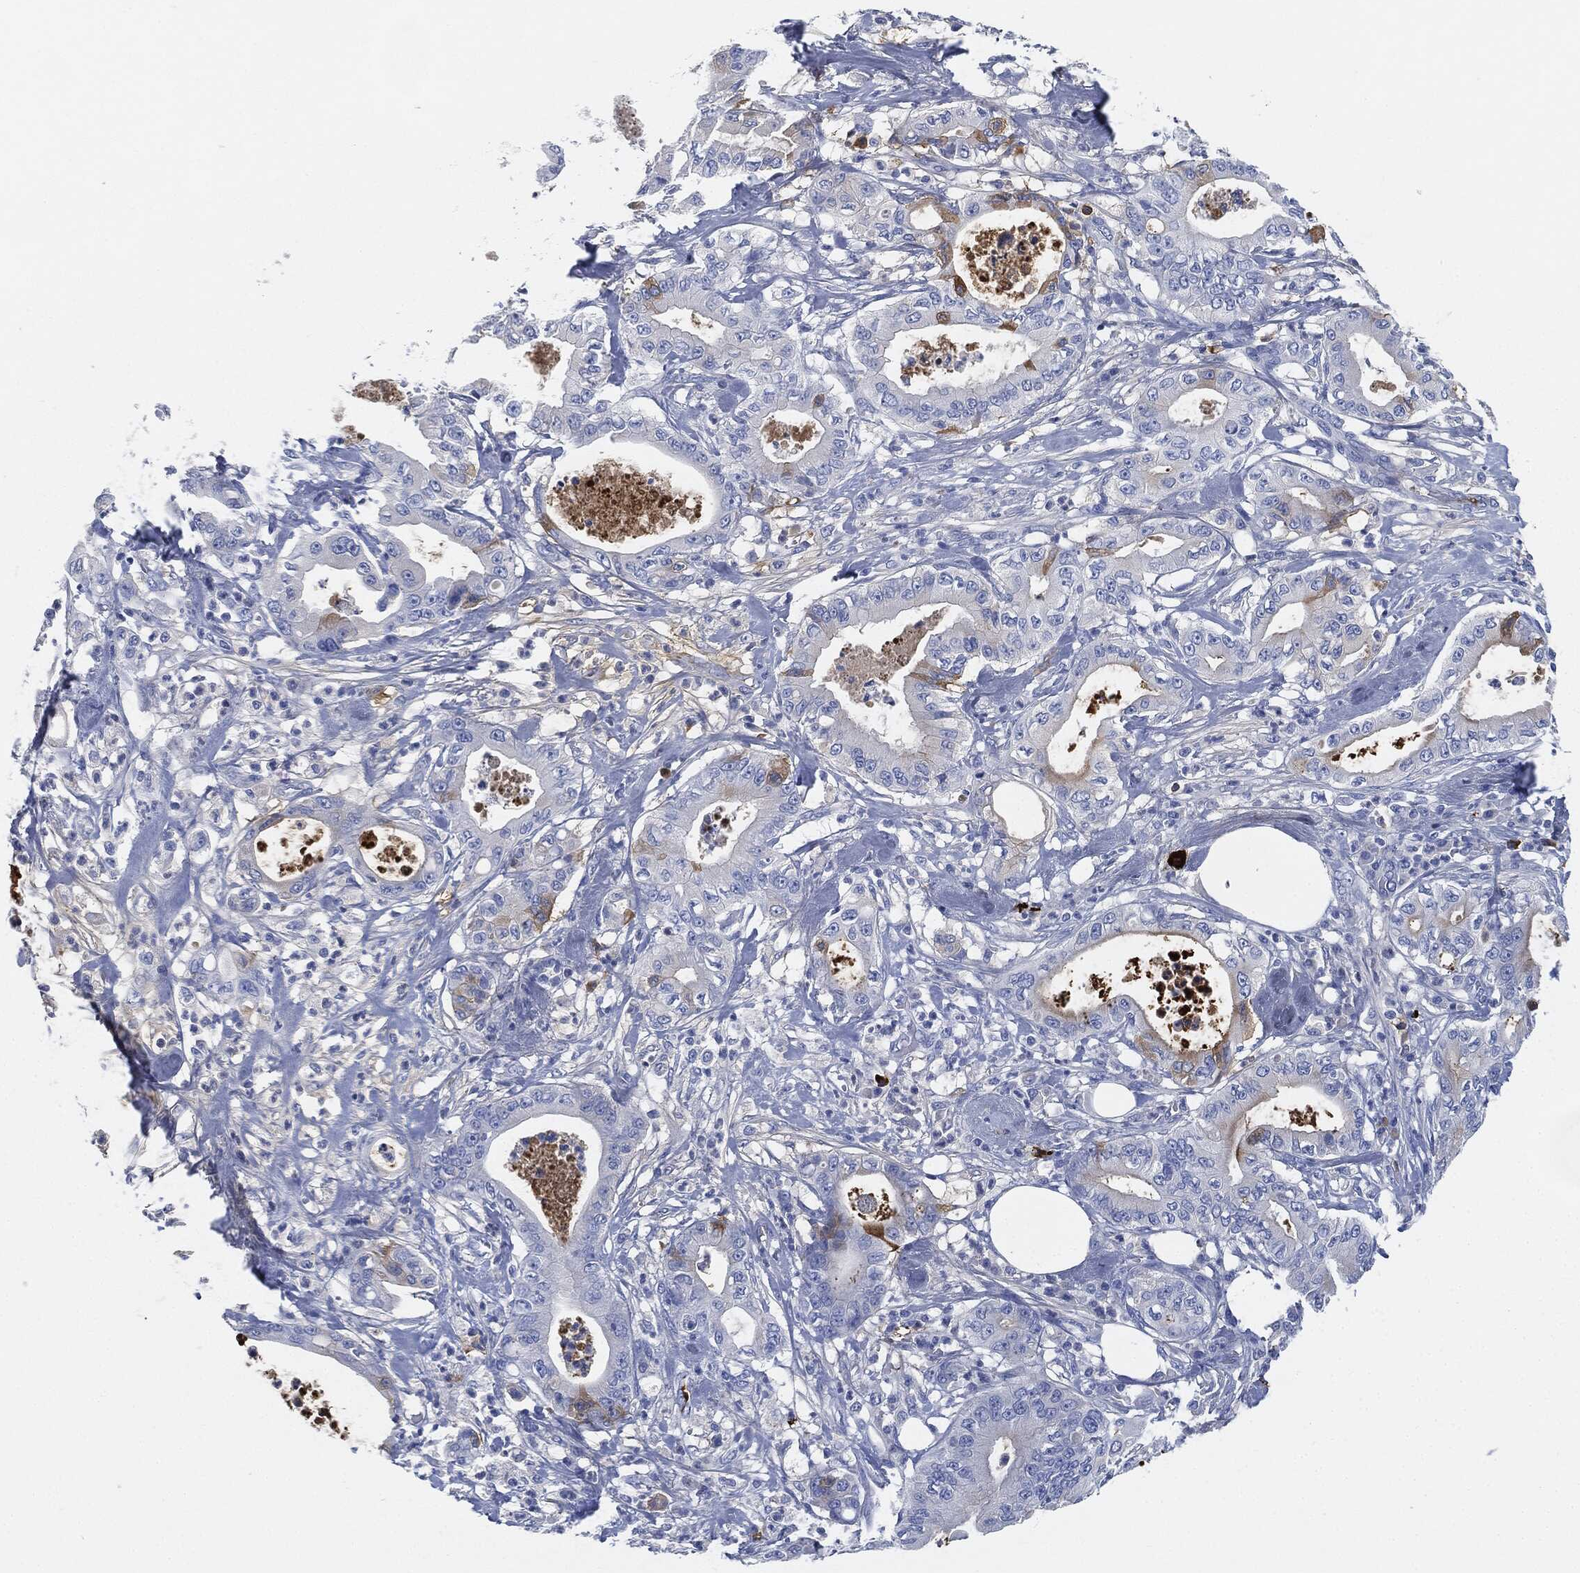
{"staining": {"intensity": "negative", "quantity": "none", "location": "none"}, "tissue": "pancreatic cancer", "cell_type": "Tumor cells", "image_type": "cancer", "snomed": [{"axis": "morphology", "description": "Adenocarcinoma, NOS"}, {"axis": "topography", "description": "Pancreas"}], "caption": "Tumor cells are negative for brown protein staining in adenocarcinoma (pancreatic). The staining was performed using DAB (3,3'-diaminobenzidine) to visualize the protein expression in brown, while the nuclei were stained in blue with hematoxylin (Magnification: 20x).", "gene": "IGLV6-57", "patient": {"sex": "male", "age": 71}}